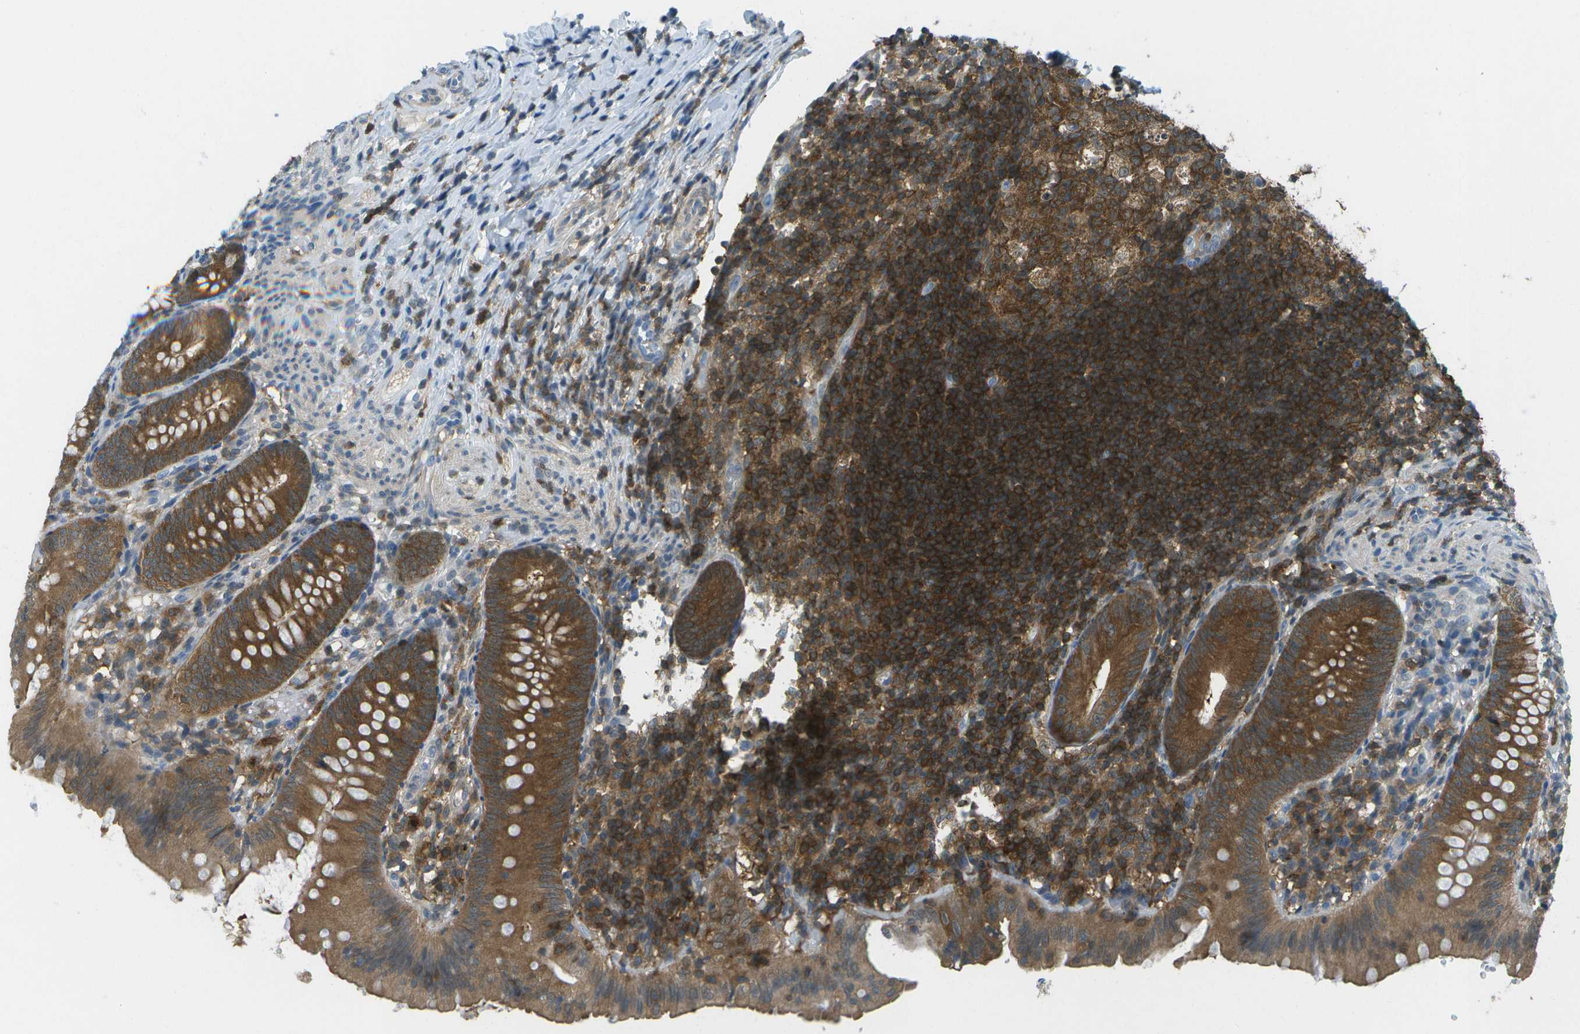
{"staining": {"intensity": "strong", "quantity": ">75%", "location": "cytoplasmic/membranous"}, "tissue": "appendix", "cell_type": "Glandular cells", "image_type": "normal", "snomed": [{"axis": "morphology", "description": "Normal tissue, NOS"}, {"axis": "topography", "description": "Appendix"}], "caption": "Immunohistochemical staining of normal appendix reveals >75% levels of strong cytoplasmic/membranous protein positivity in about >75% of glandular cells.", "gene": "CDH23", "patient": {"sex": "male", "age": 1}}